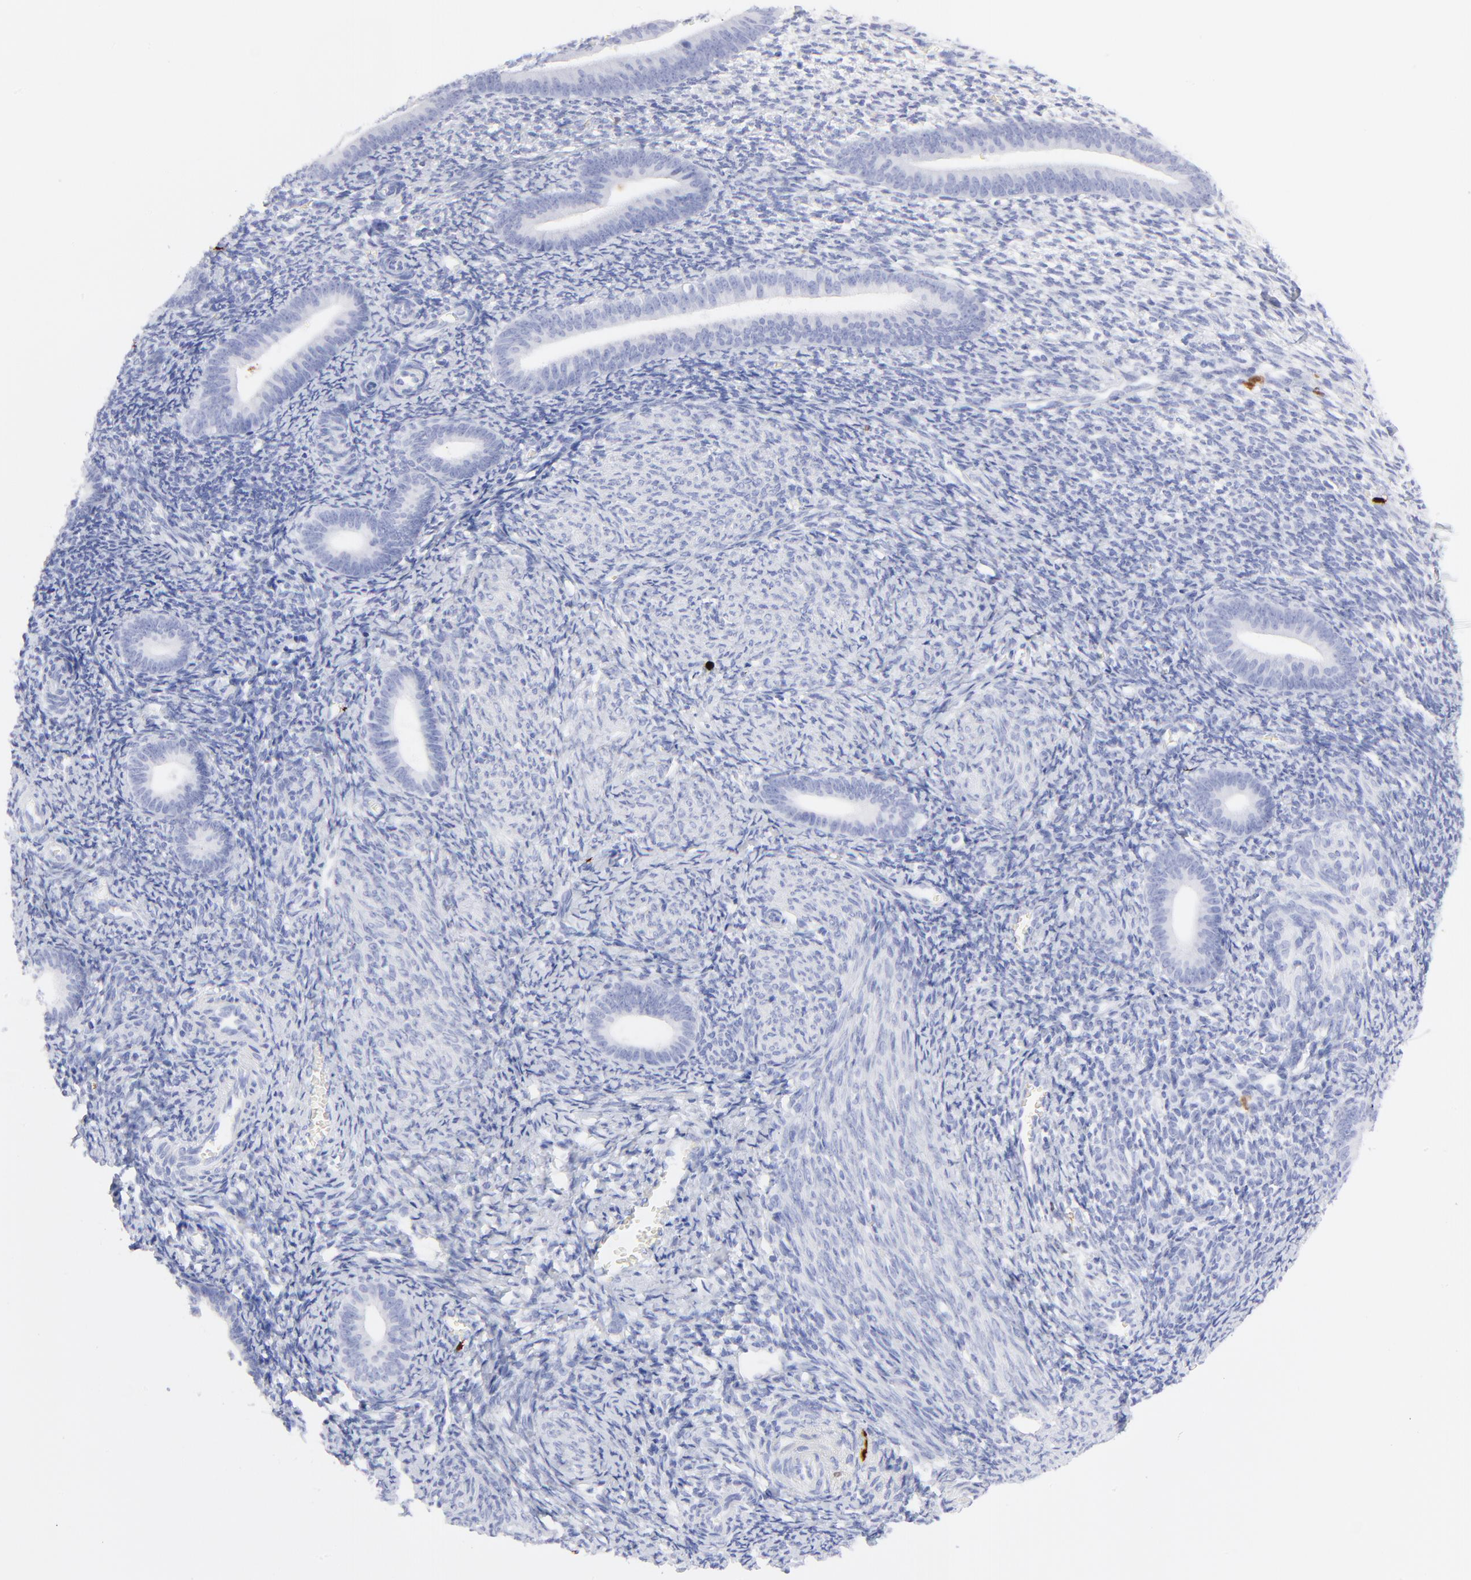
{"staining": {"intensity": "negative", "quantity": "none", "location": "none"}, "tissue": "endometrium", "cell_type": "Cells in endometrial stroma", "image_type": "normal", "snomed": [{"axis": "morphology", "description": "Normal tissue, NOS"}, {"axis": "topography", "description": "Endometrium"}], "caption": "Immunohistochemistry of normal endometrium reveals no expression in cells in endometrial stroma.", "gene": "S100A12", "patient": {"sex": "female", "age": 57}}